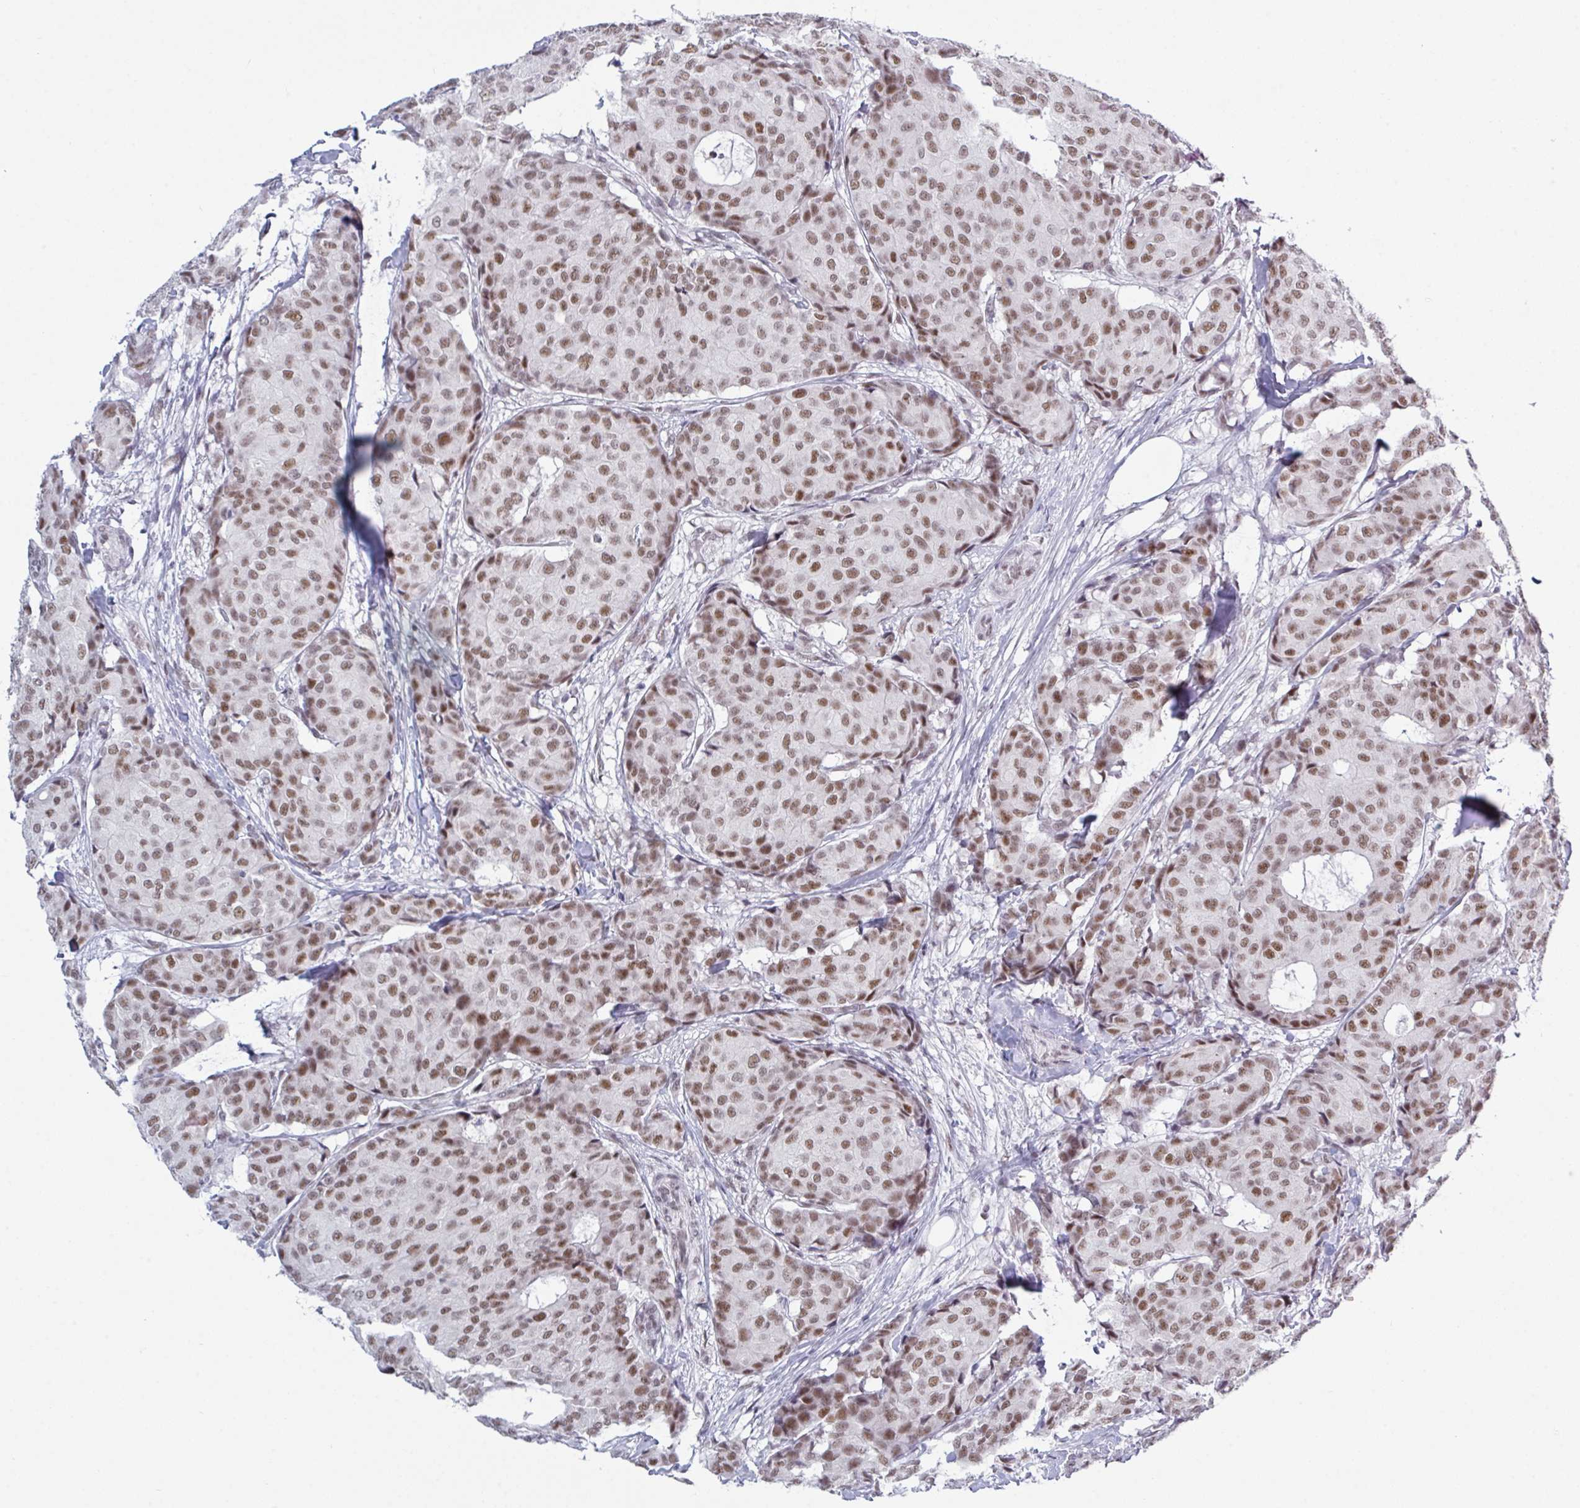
{"staining": {"intensity": "moderate", "quantity": ">75%", "location": "nuclear"}, "tissue": "breast cancer", "cell_type": "Tumor cells", "image_type": "cancer", "snomed": [{"axis": "morphology", "description": "Duct carcinoma"}, {"axis": "topography", "description": "Breast"}], "caption": "Intraductal carcinoma (breast) stained for a protein displays moderate nuclear positivity in tumor cells. (DAB (3,3'-diaminobenzidine) = brown stain, brightfield microscopy at high magnification).", "gene": "PPP1R10", "patient": {"sex": "female", "age": 75}}